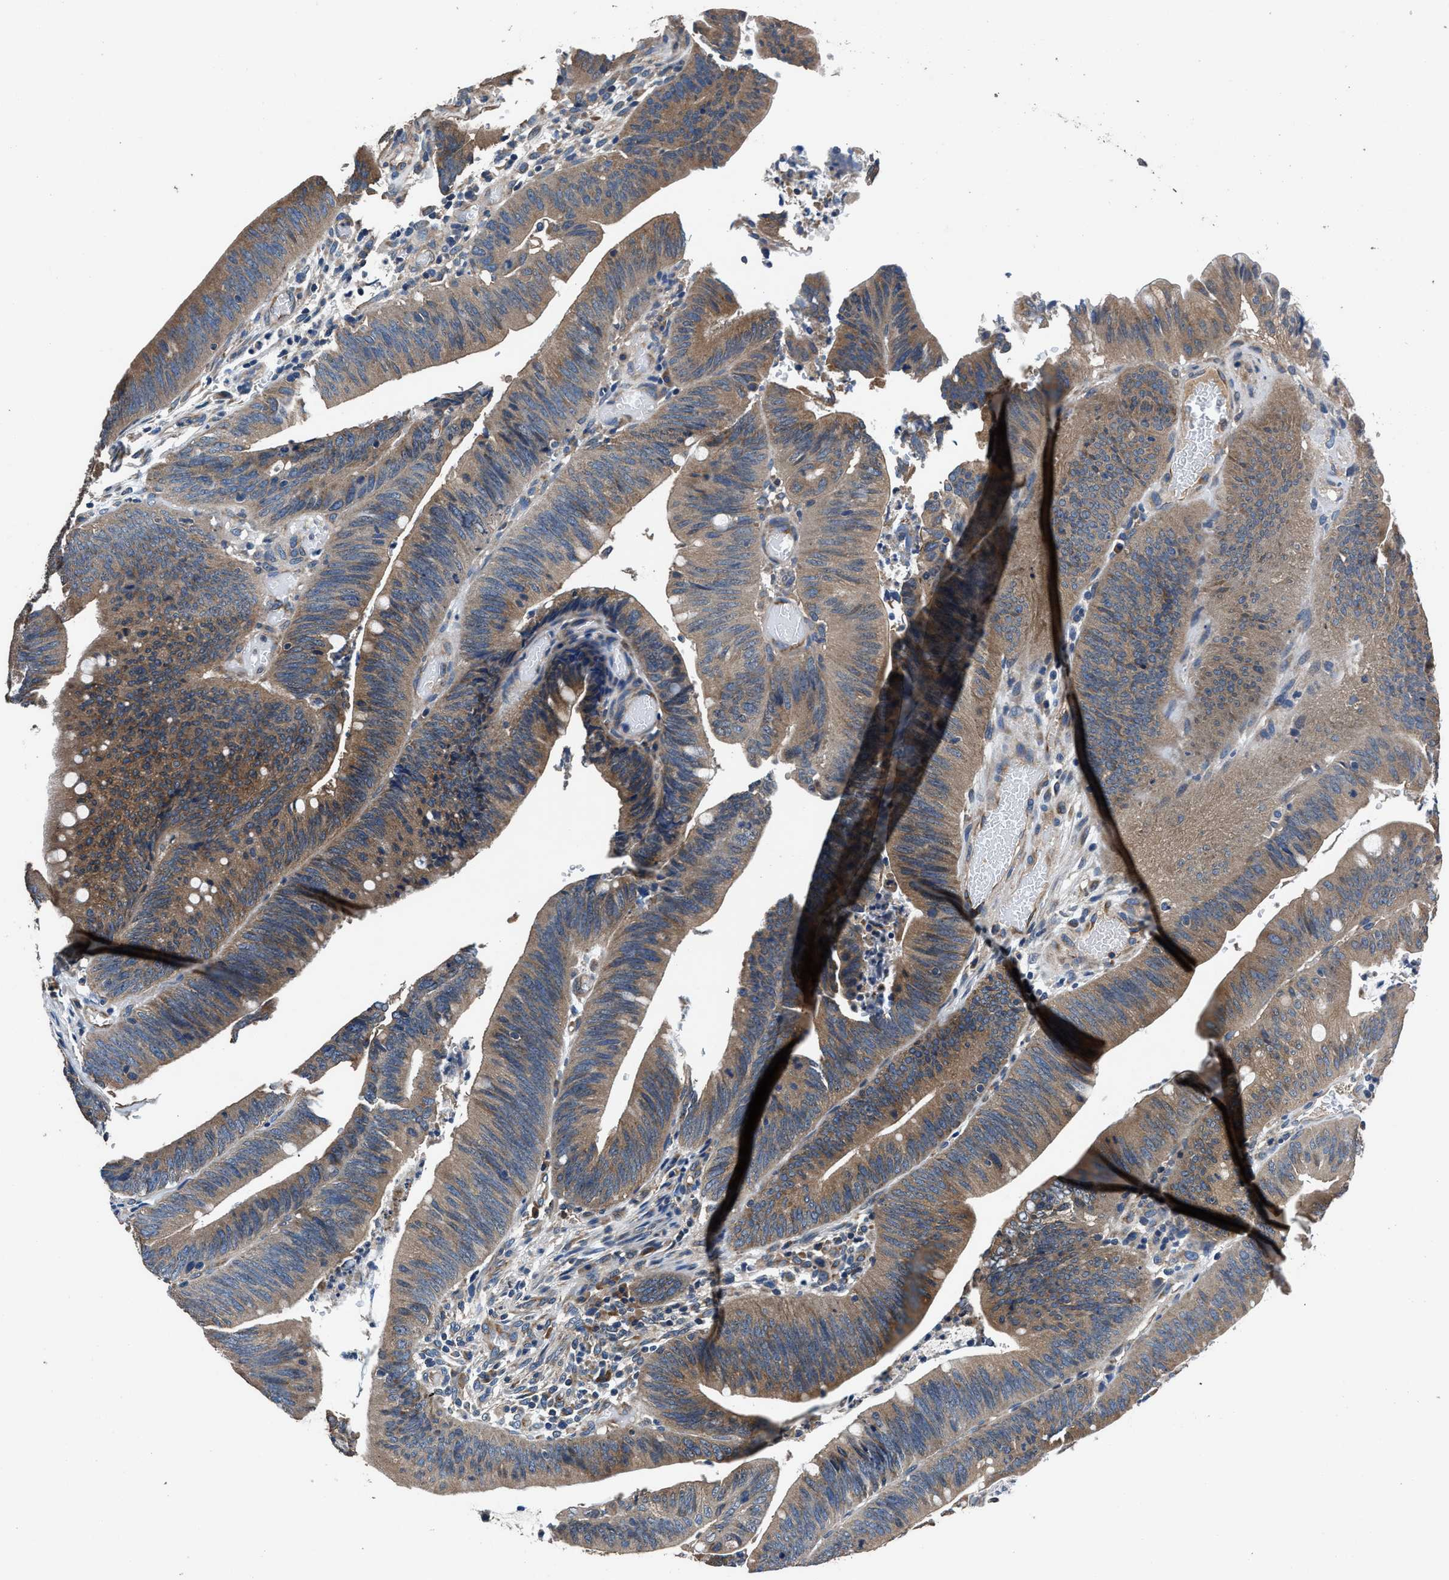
{"staining": {"intensity": "moderate", "quantity": ">75%", "location": "cytoplasmic/membranous"}, "tissue": "colorectal cancer", "cell_type": "Tumor cells", "image_type": "cancer", "snomed": [{"axis": "morphology", "description": "Normal tissue, NOS"}, {"axis": "morphology", "description": "Adenocarcinoma, NOS"}, {"axis": "topography", "description": "Rectum"}], "caption": "Colorectal cancer (adenocarcinoma) stained with a brown dye shows moderate cytoplasmic/membranous positive staining in approximately >75% of tumor cells.", "gene": "DHRS7B", "patient": {"sex": "female", "age": 66}}